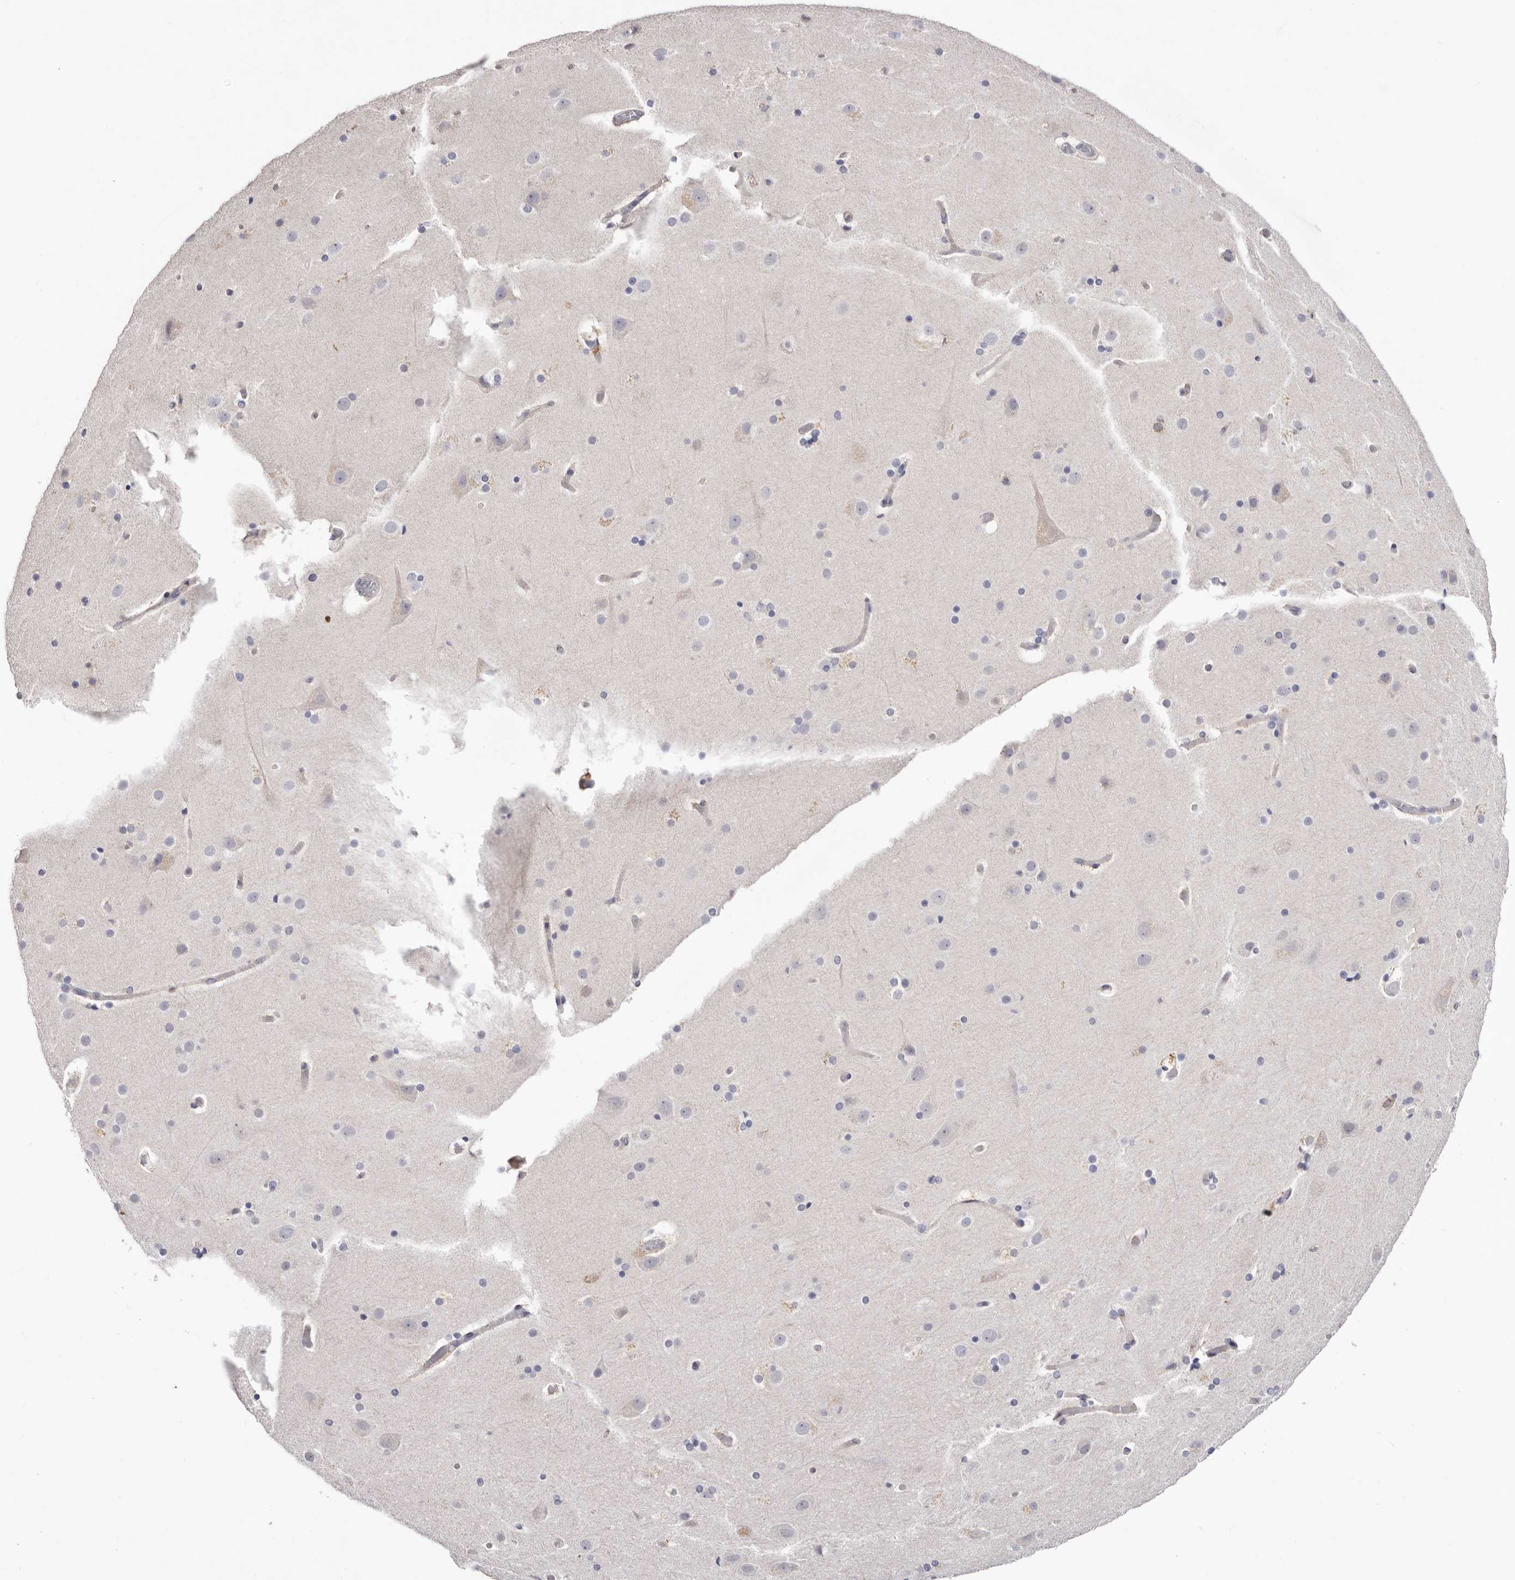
{"staining": {"intensity": "negative", "quantity": "none", "location": "none"}, "tissue": "cerebral cortex", "cell_type": "Endothelial cells", "image_type": "normal", "snomed": [{"axis": "morphology", "description": "Normal tissue, NOS"}, {"axis": "topography", "description": "Cerebral cortex"}], "caption": "Immunohistochemistry of unremarkable human cerebral cortex exhibits no staining in endothelial cells.", "gene": "LMLN", "patient": {"sex": "male", "age": 57}}